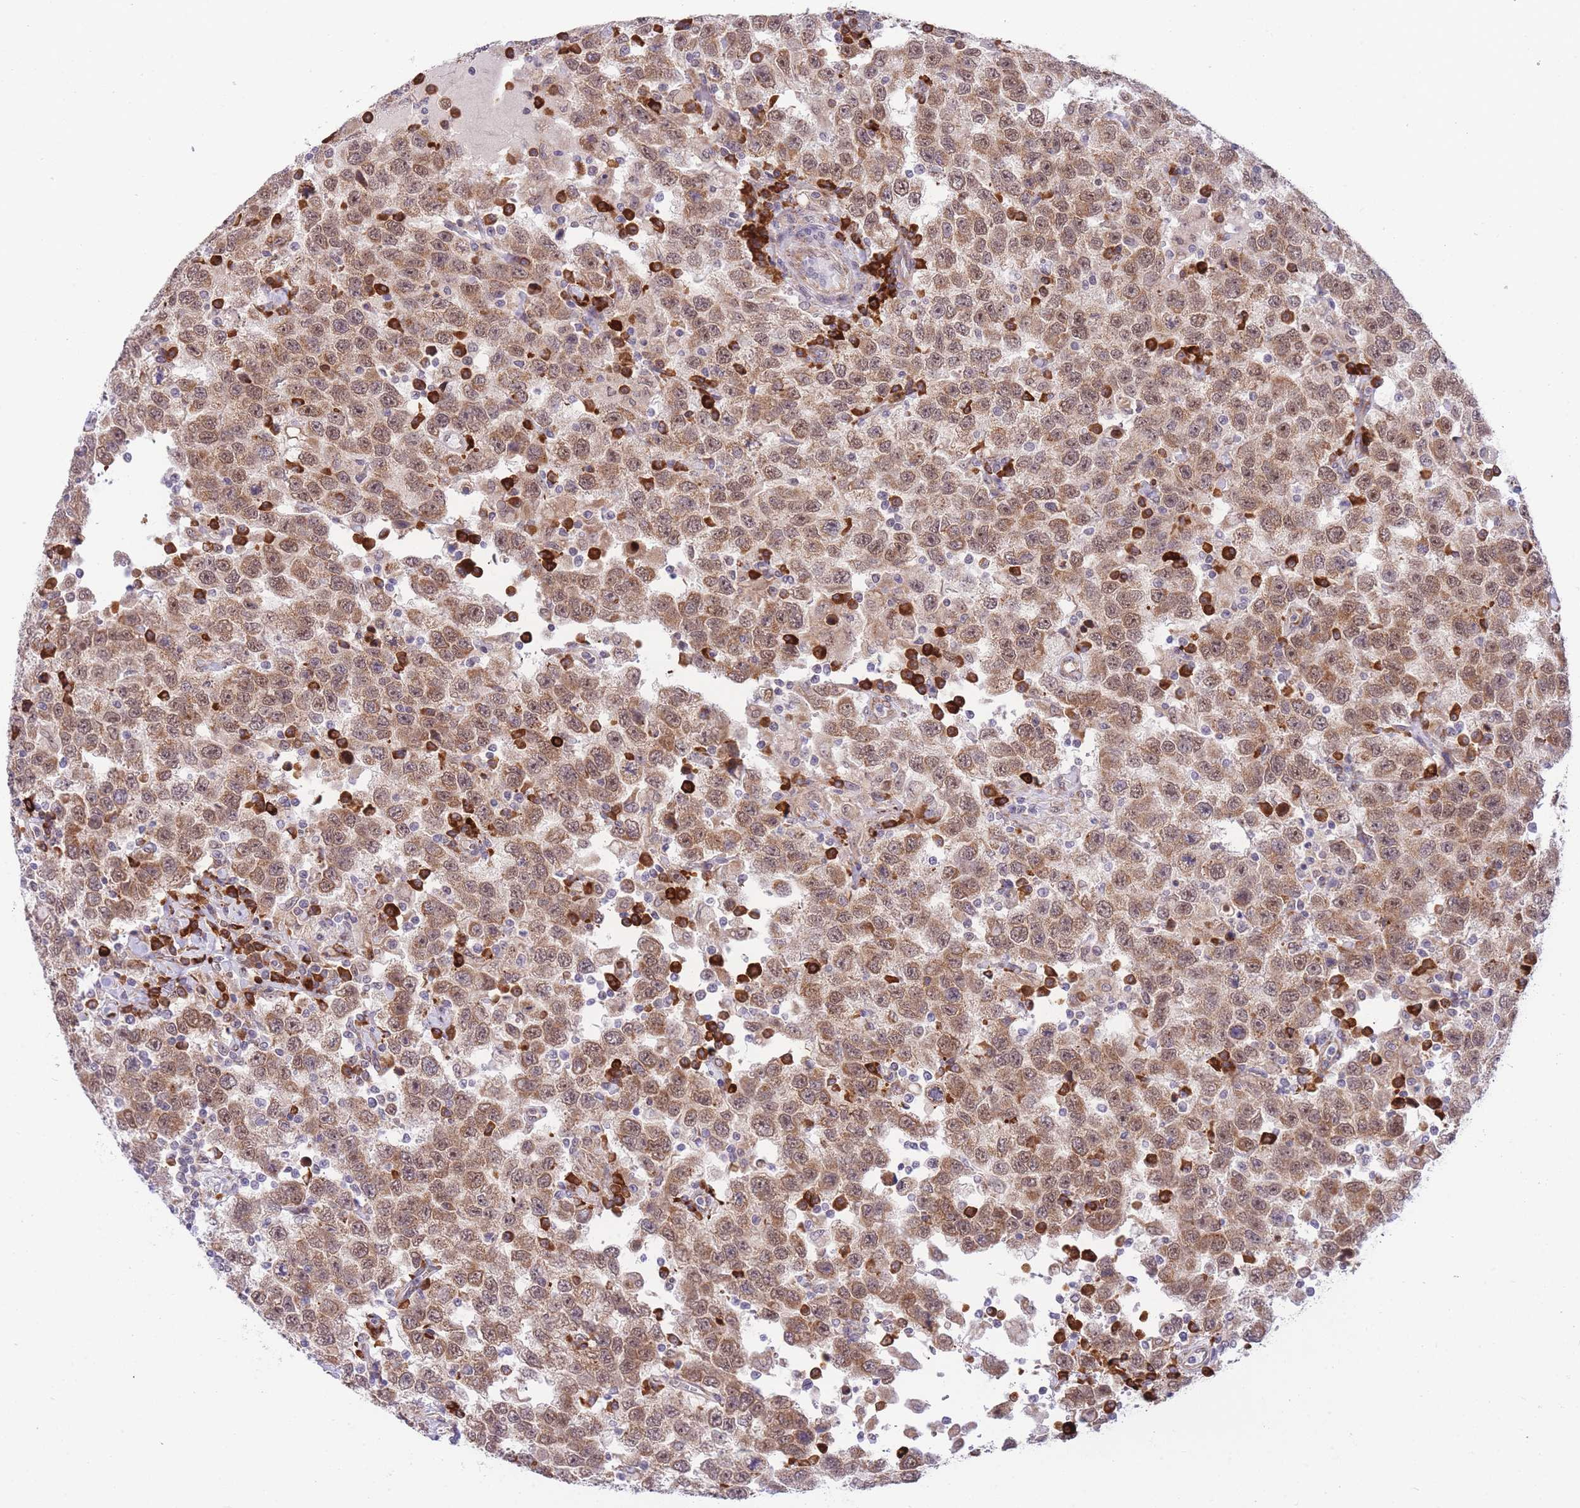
{"staining": {"intensity": "moderate", "quantity": ">75%", "location": "cytoplasmic/membranous,nuclear"}, "tissue": "testis cancer", "cell_type": "Tumor cells", "image_type": "cancer", "snomed": [{"axis": "morphology", "description": "Seminoma, NOS"}, {"axis": "topography", "description": "Testis"}], "caption": "High-magnification brightfield microscopy of testis cancer stained with DAB (brown) and counterstained with hematoxylin (blue). tumor cells exhibit moderate cytoplasmic/membranous and nuclear positivity is identified in about>75% of cells.", "gene": "EXOSC8", "patient": {"sex": "male", "age": 41}}